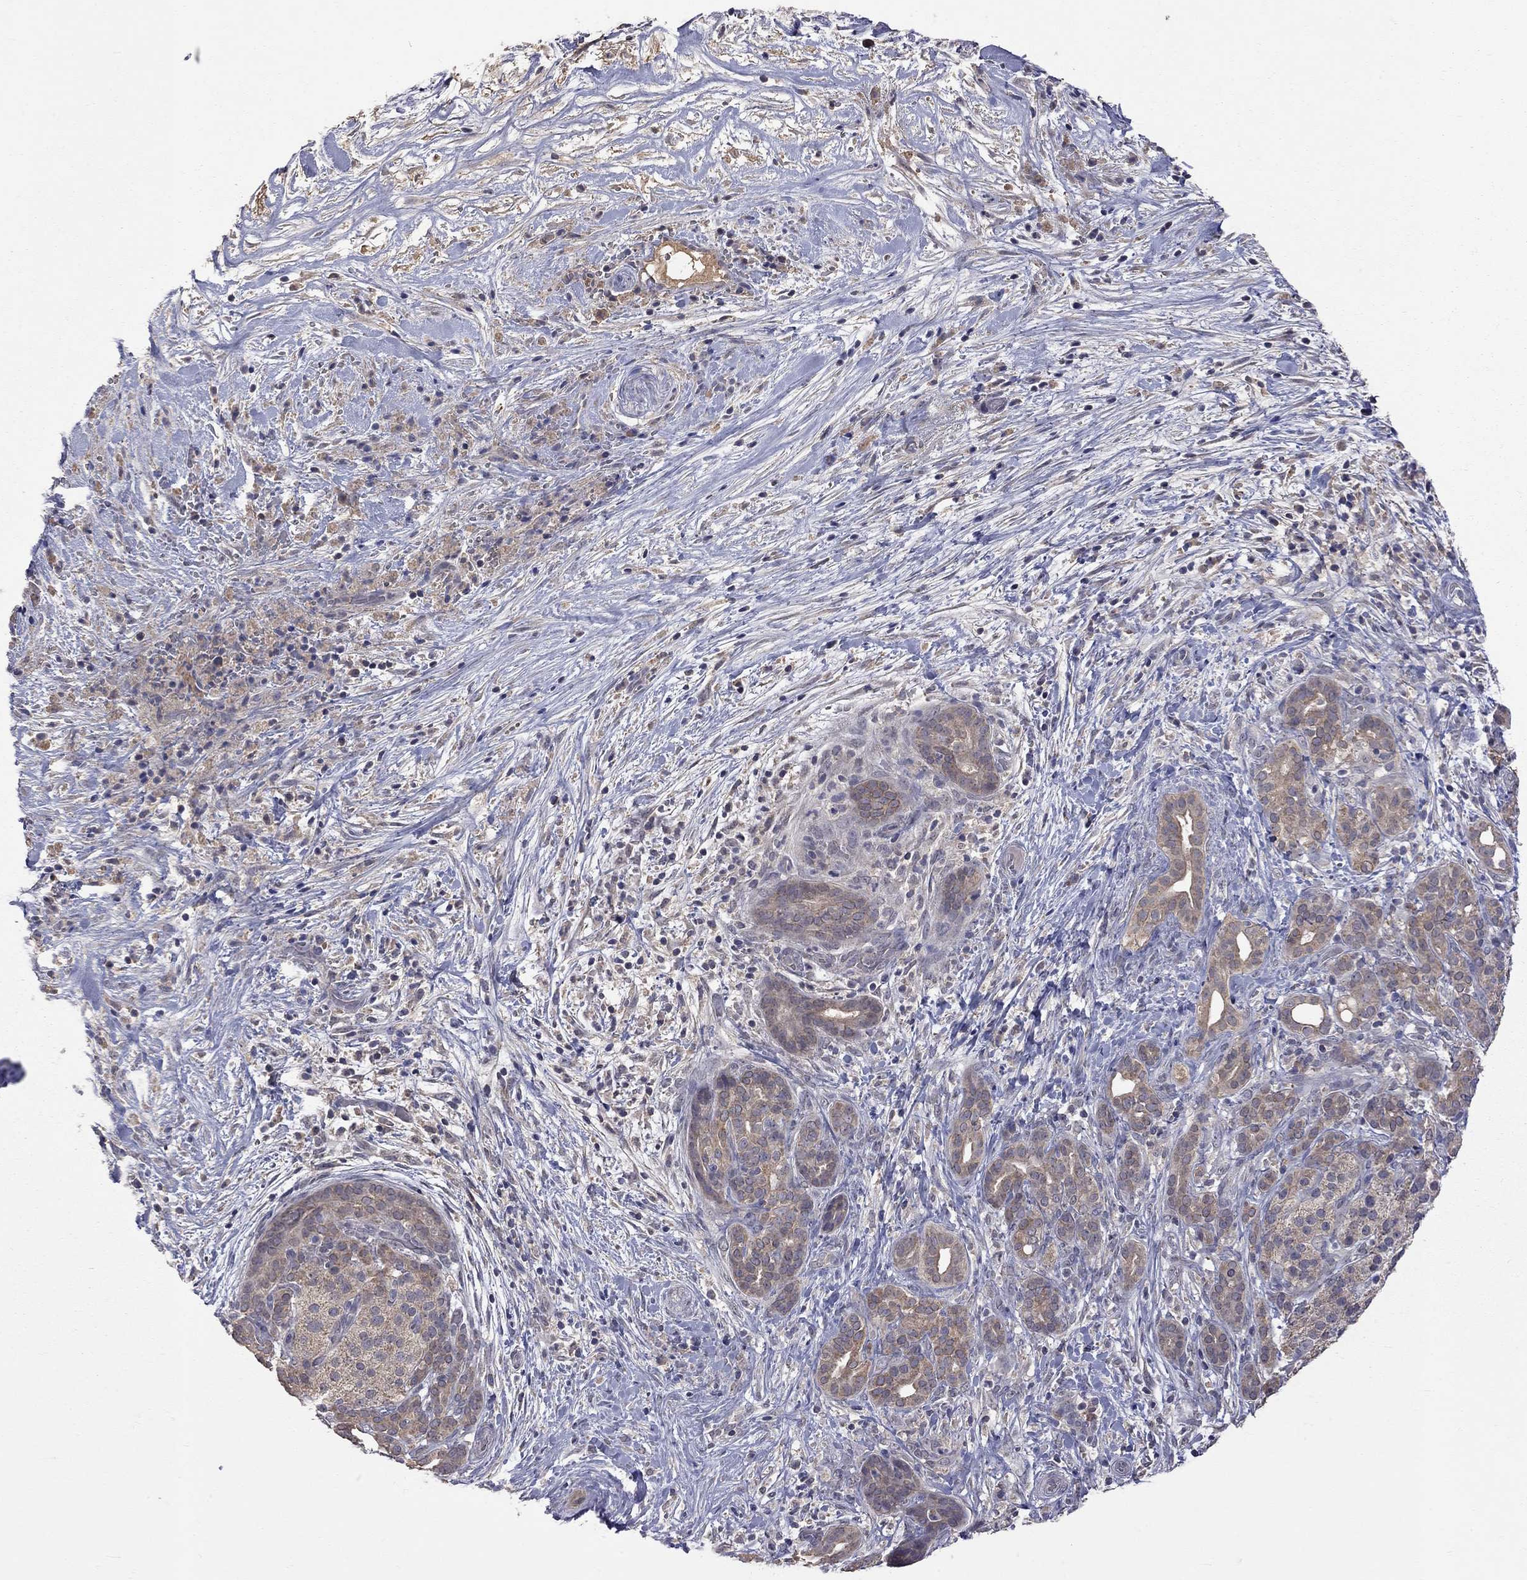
{"staining": {"intensity": "moderate", "quantity": ">75%", "location": "cytoplasmic/membranous"}, "tissue": "pancreatic cancer", "cell_type": "Tumor cells", "image_type": "cancer", "snomed": [{"axis": "morphology", "description": "Adenocarcinoma, NOS"}, {"axis": "topography", "description": "Pancreas"}], "caption": "This is an image of immunohistochemistry staining of pancreatic cancer (adenocarcinoma), which shows moderate positivity in the cytoplasmic/membranous of tumor cells.", "gene": "HTR6", "patient": {"sex": "male", "age": 44}}